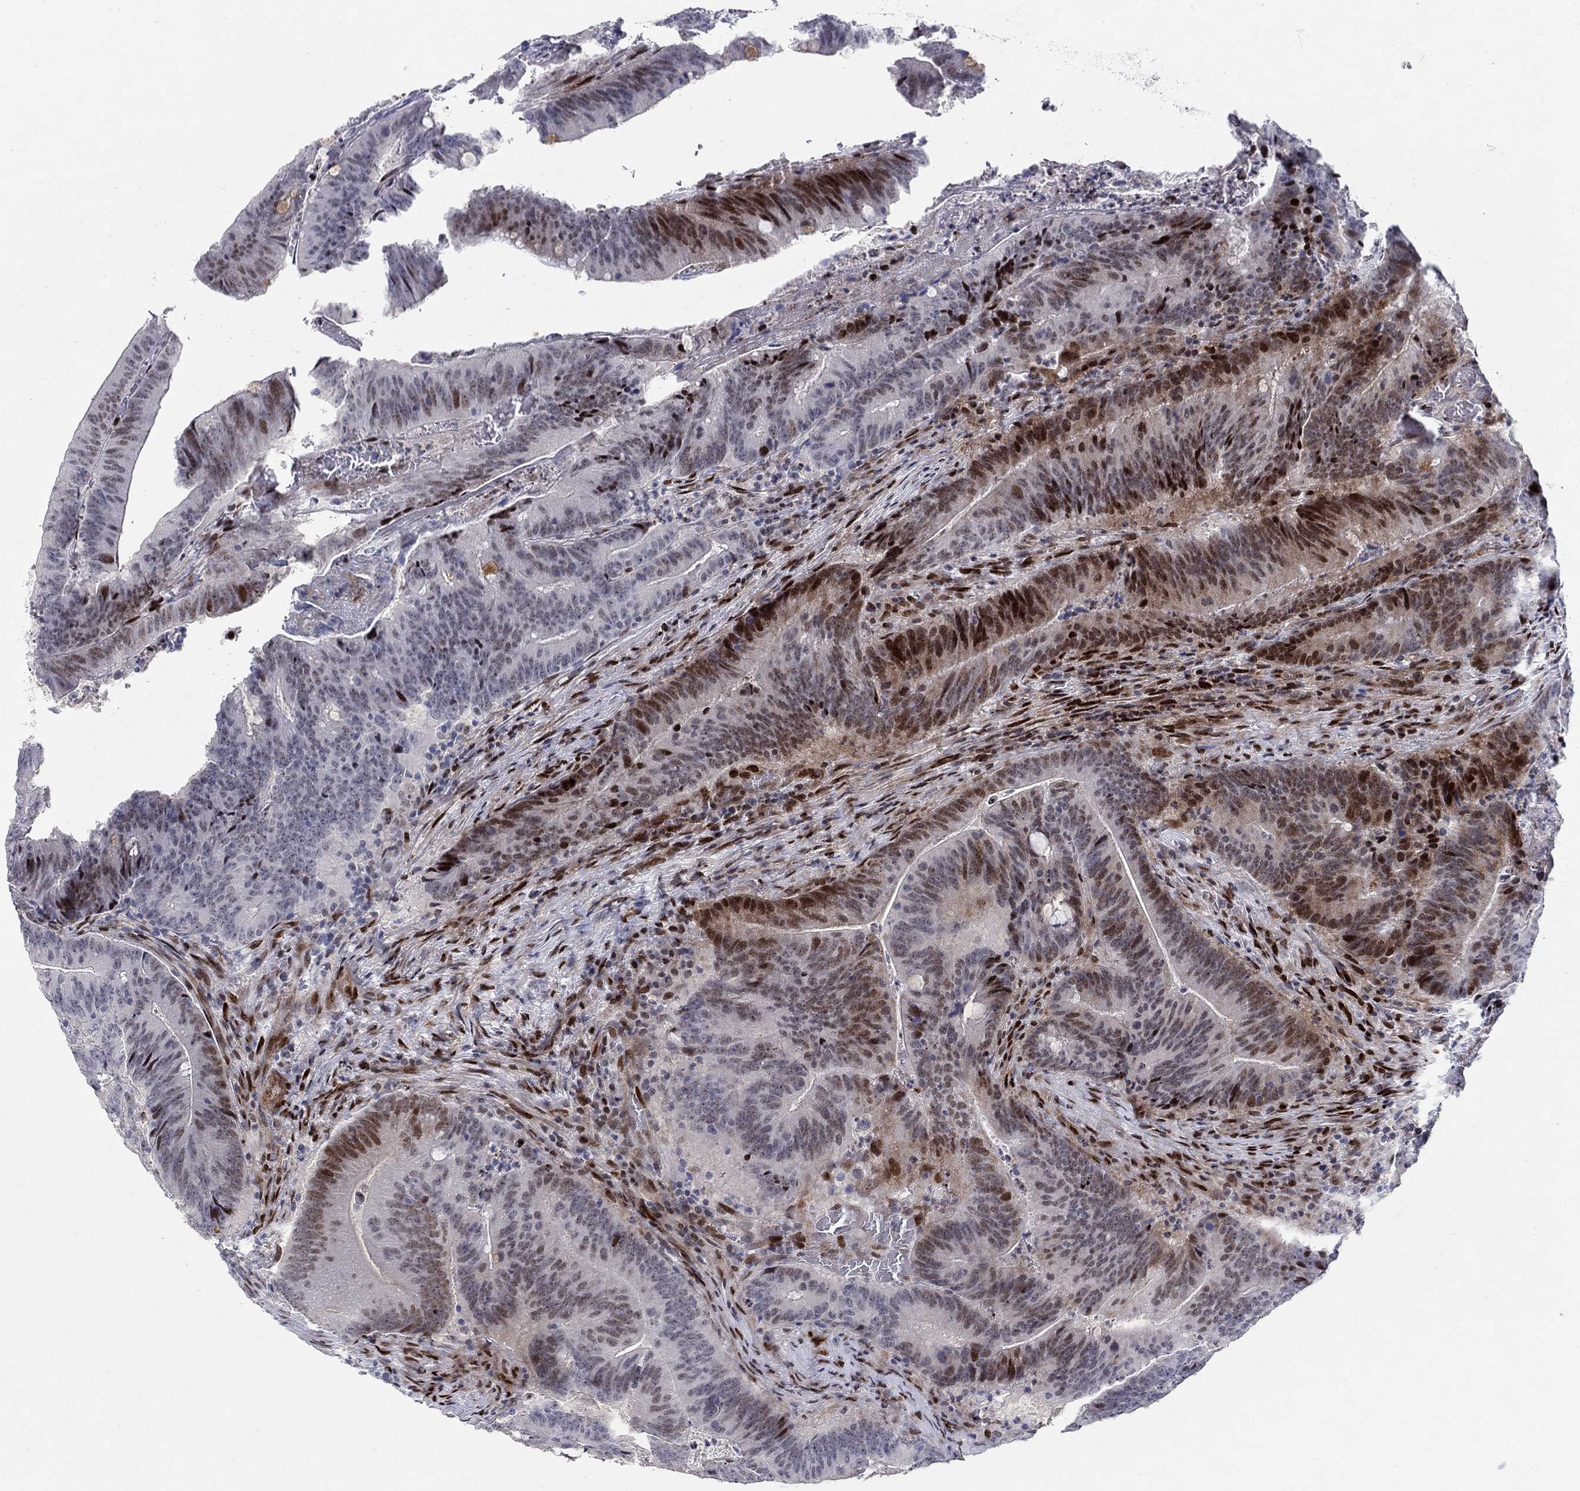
{"staining": {"intensity": "strong", "quantity": "25%-75%", "location": "nuclear"}, "tissue": "colorectal cancer", "cell_type": "Tumor cells", "image_type": "cancer", "snomed": [{"axis": "morphology", "description": "Adenocarcinoma, NOS"}, {"axis": "topography", "description": "Colon"}], "caption": "Strong nuclear protein expression is identified in approximately 25%-75% of tumor cells in adenocarcinoma (colorectal).", "gene": "RAPGEF5", "patient": {"sex": "female", "age": 87}}